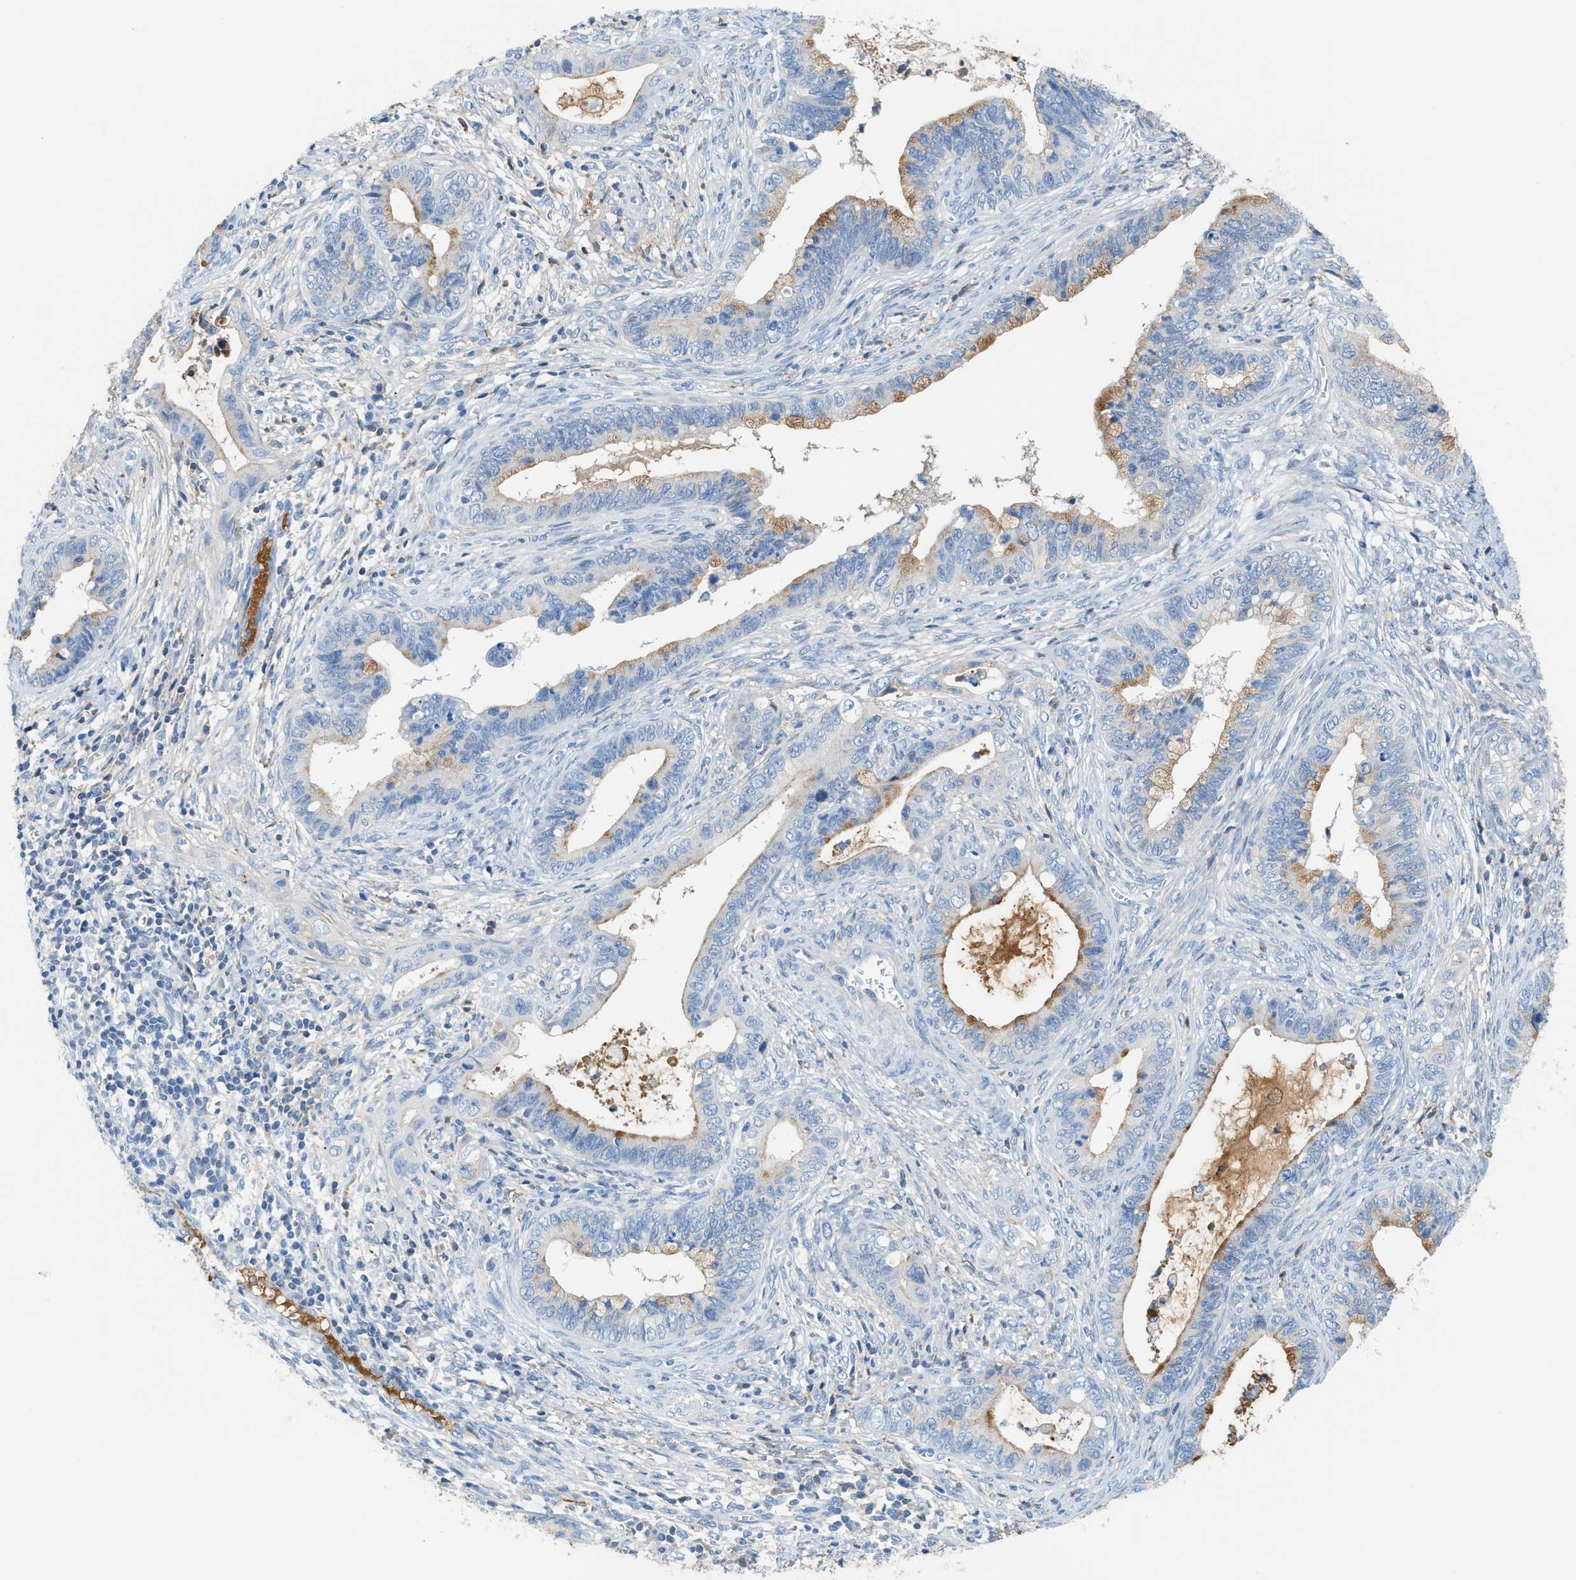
{"staining": {"intensity": "moderate", "quantity": "25%-75%", "location": "cytoplasmic/membranous"}, "tissue": "cervical cancer", "cell_type": "Tumor cells", "image_type": "cancer", "snomed": [{"axis": "morphology", "description": "Adenocarcinoma, NOS"}, {"axis": "topography", "description": "Cervix"}], "caption": "IHC of cervical cancer (adenocarcinoma) displays medium levels of moderate cytoplasmic/membranous positivity in about 25%-75% of tumor cells. The protein is stained brown, and the nuclei are stained in blue (DAB IHC with brightfield microscopy, high magnification).", "gene": "CFI", "patient": {"sex": "female", "age": 44}}